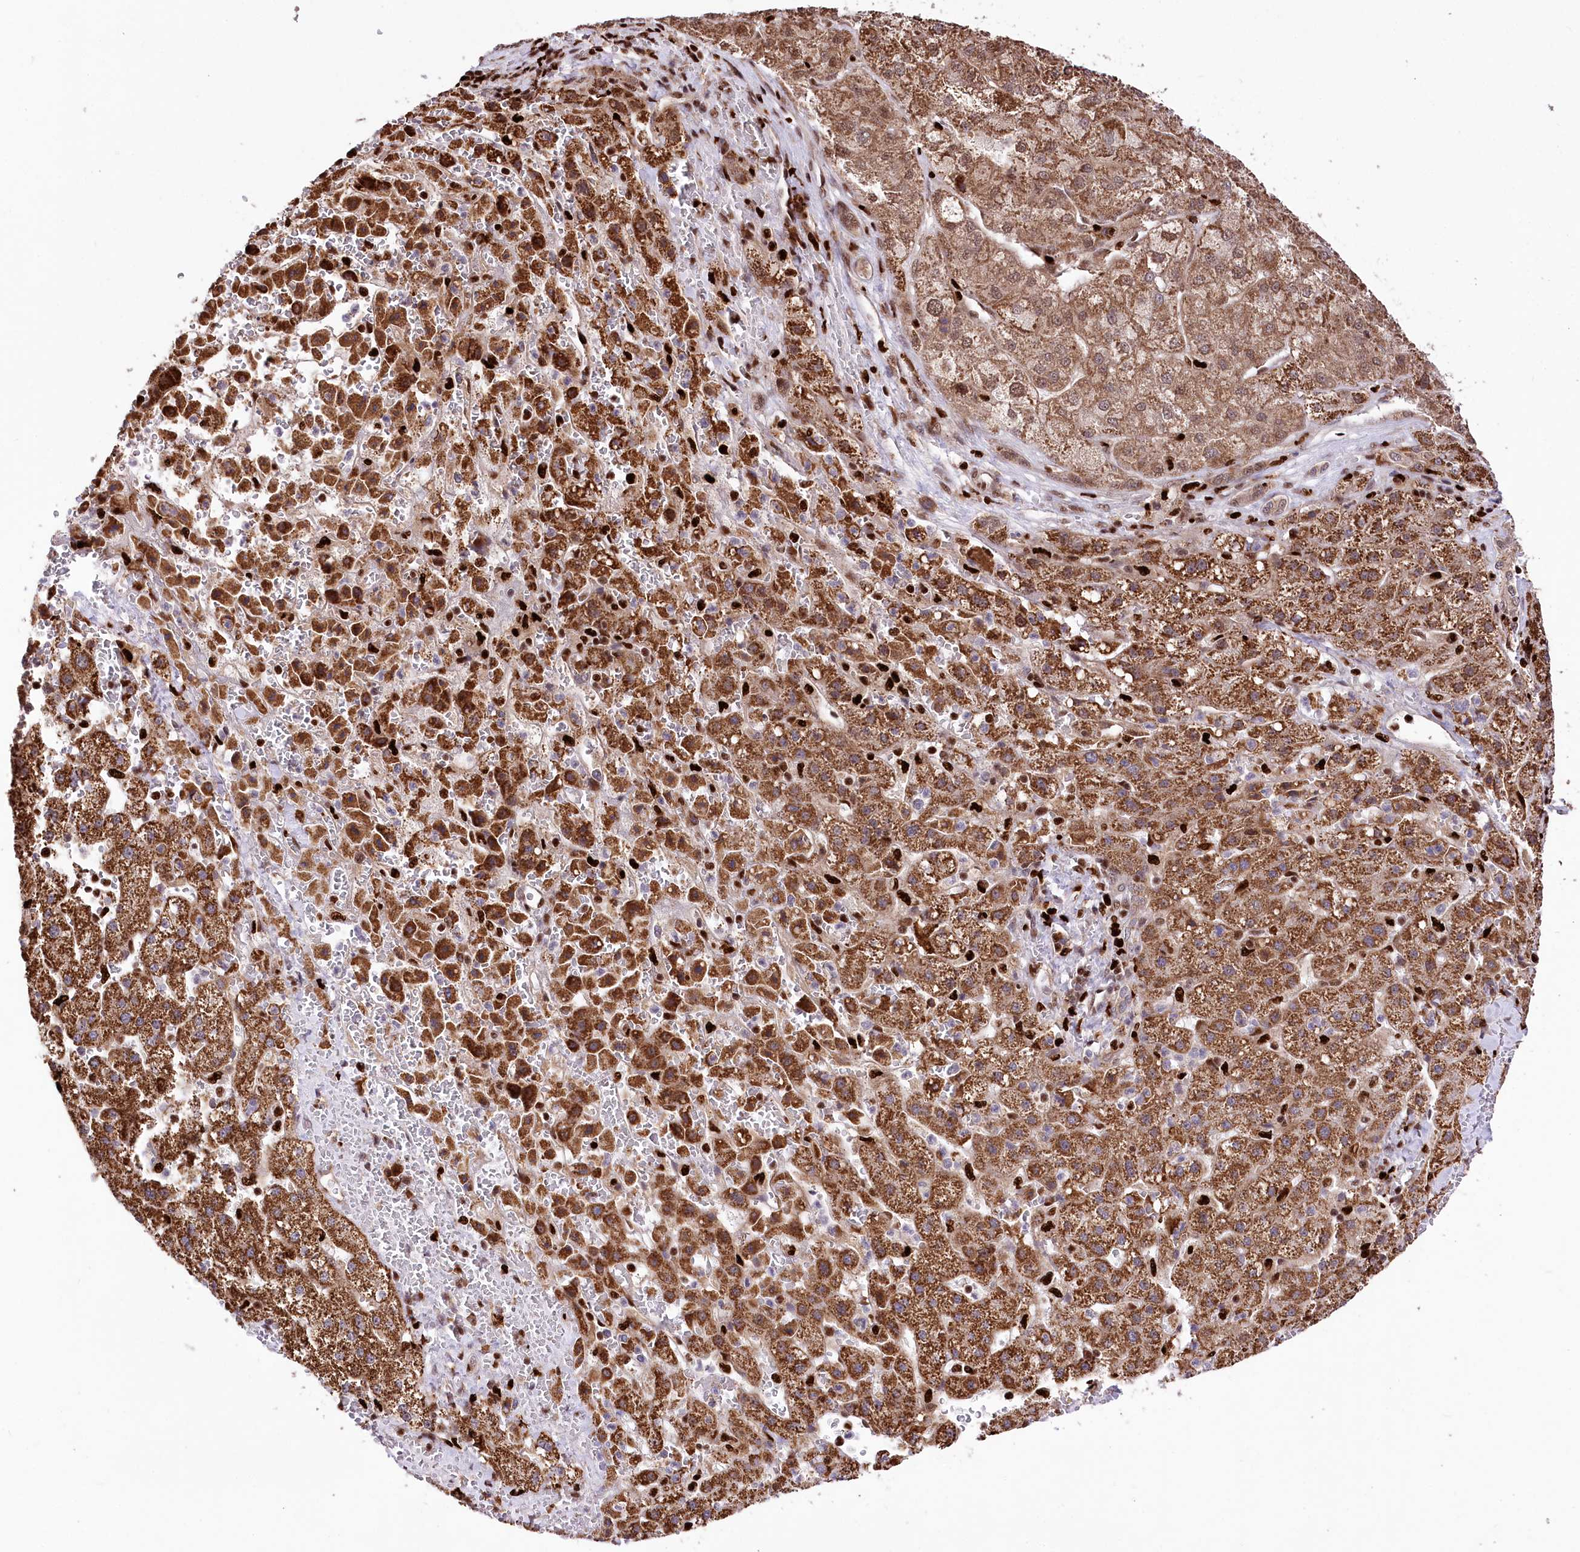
{"staining": {"intensity": "strong", "quantity": ">75%", "location": "cytoplasmic/membranous"}, "tissue": "liver cancer", "cell_type": "Tumor cells", "image_type": "cancer", "snomed": [{"axis": "morphology", "description": "Carcinoma, Hepatocellular, NOS"}, {"axis": "topography", "description": "Liver"}], "caption": "Immunohistochemistry (IHC) (DAB (3,3'-diaminobenzidine)) staining of hepatocellular carcinoma (liver) demonstrates strong cytoplasmic/membranous protein staining in about >75% of tumor cells.", "gene": "FIGN", "patient": {"sex": "male", "age": 57}}